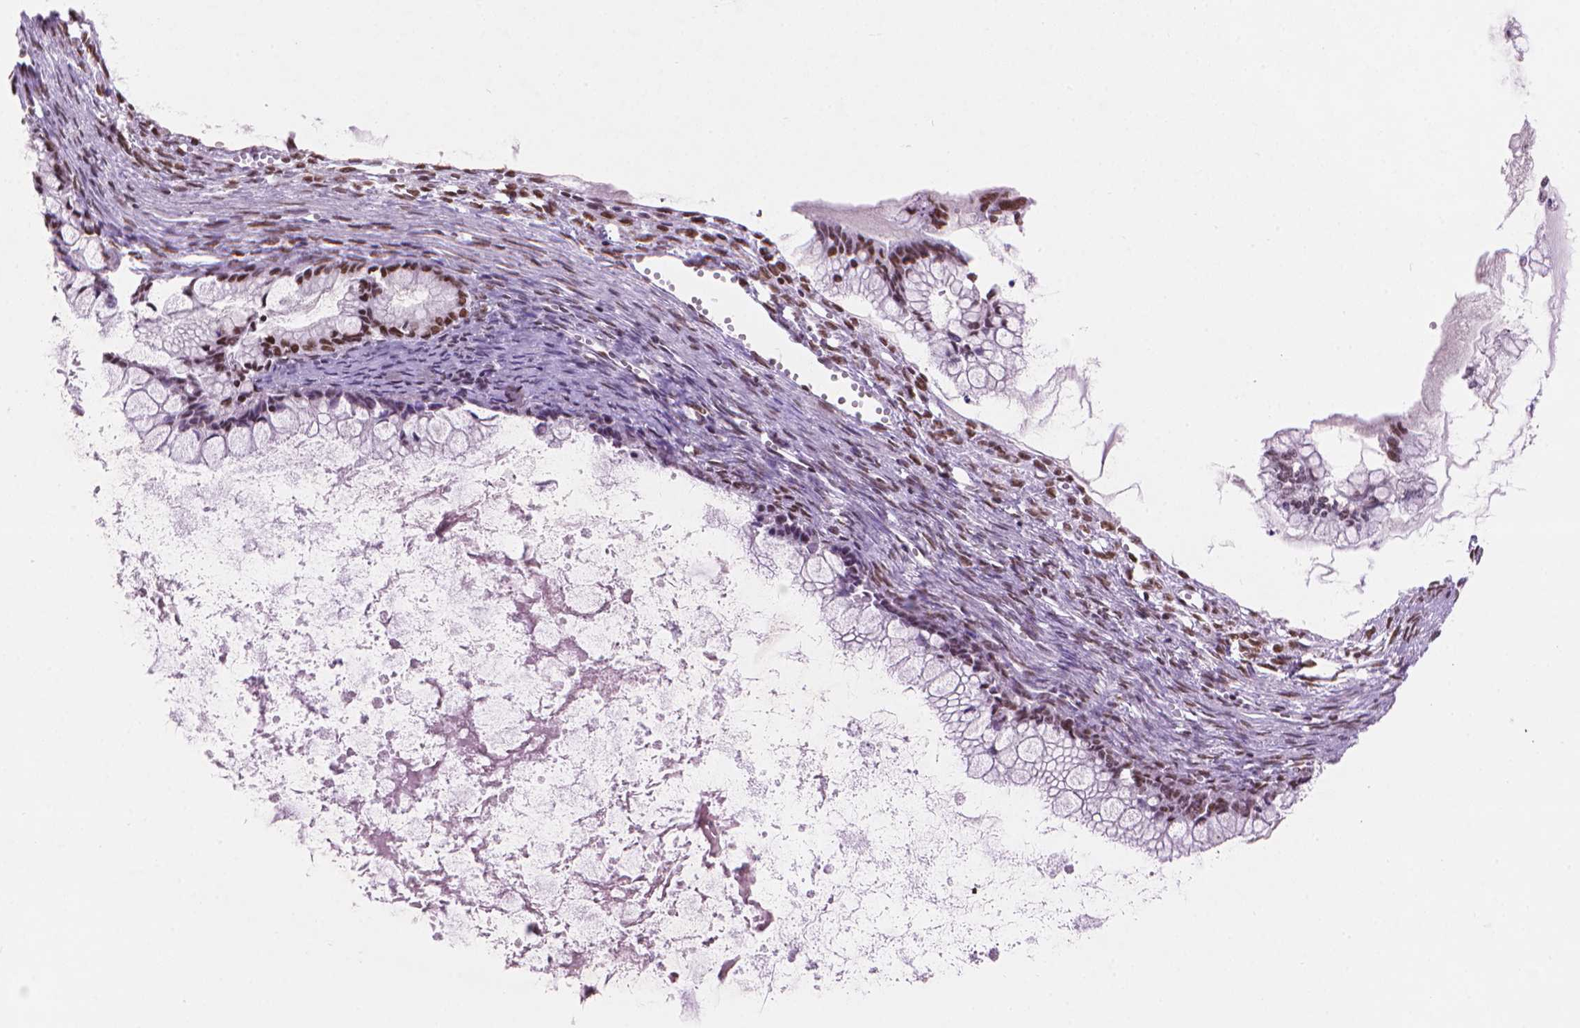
{"staining": {"intensity": "moderate", "quantity": ">75%", "location": "nuclear"}, "tissue": "ovarian cancer", "cell_type": "Tumor cells", "image_type": "cancer", "snomed": [{"axis": "morphology", "description": "Cystadenocarcinoma, mucinous, NOS"}, {"axis": "topography", "description": "Ovary"}], "caption": "This micrograph displays IHC staining of ovarian cancer, with medium moderate nuclear staining in about >75% of tumor cells.", "gene": "RPA4", "patient": {"sex": "female", "age": 67}}